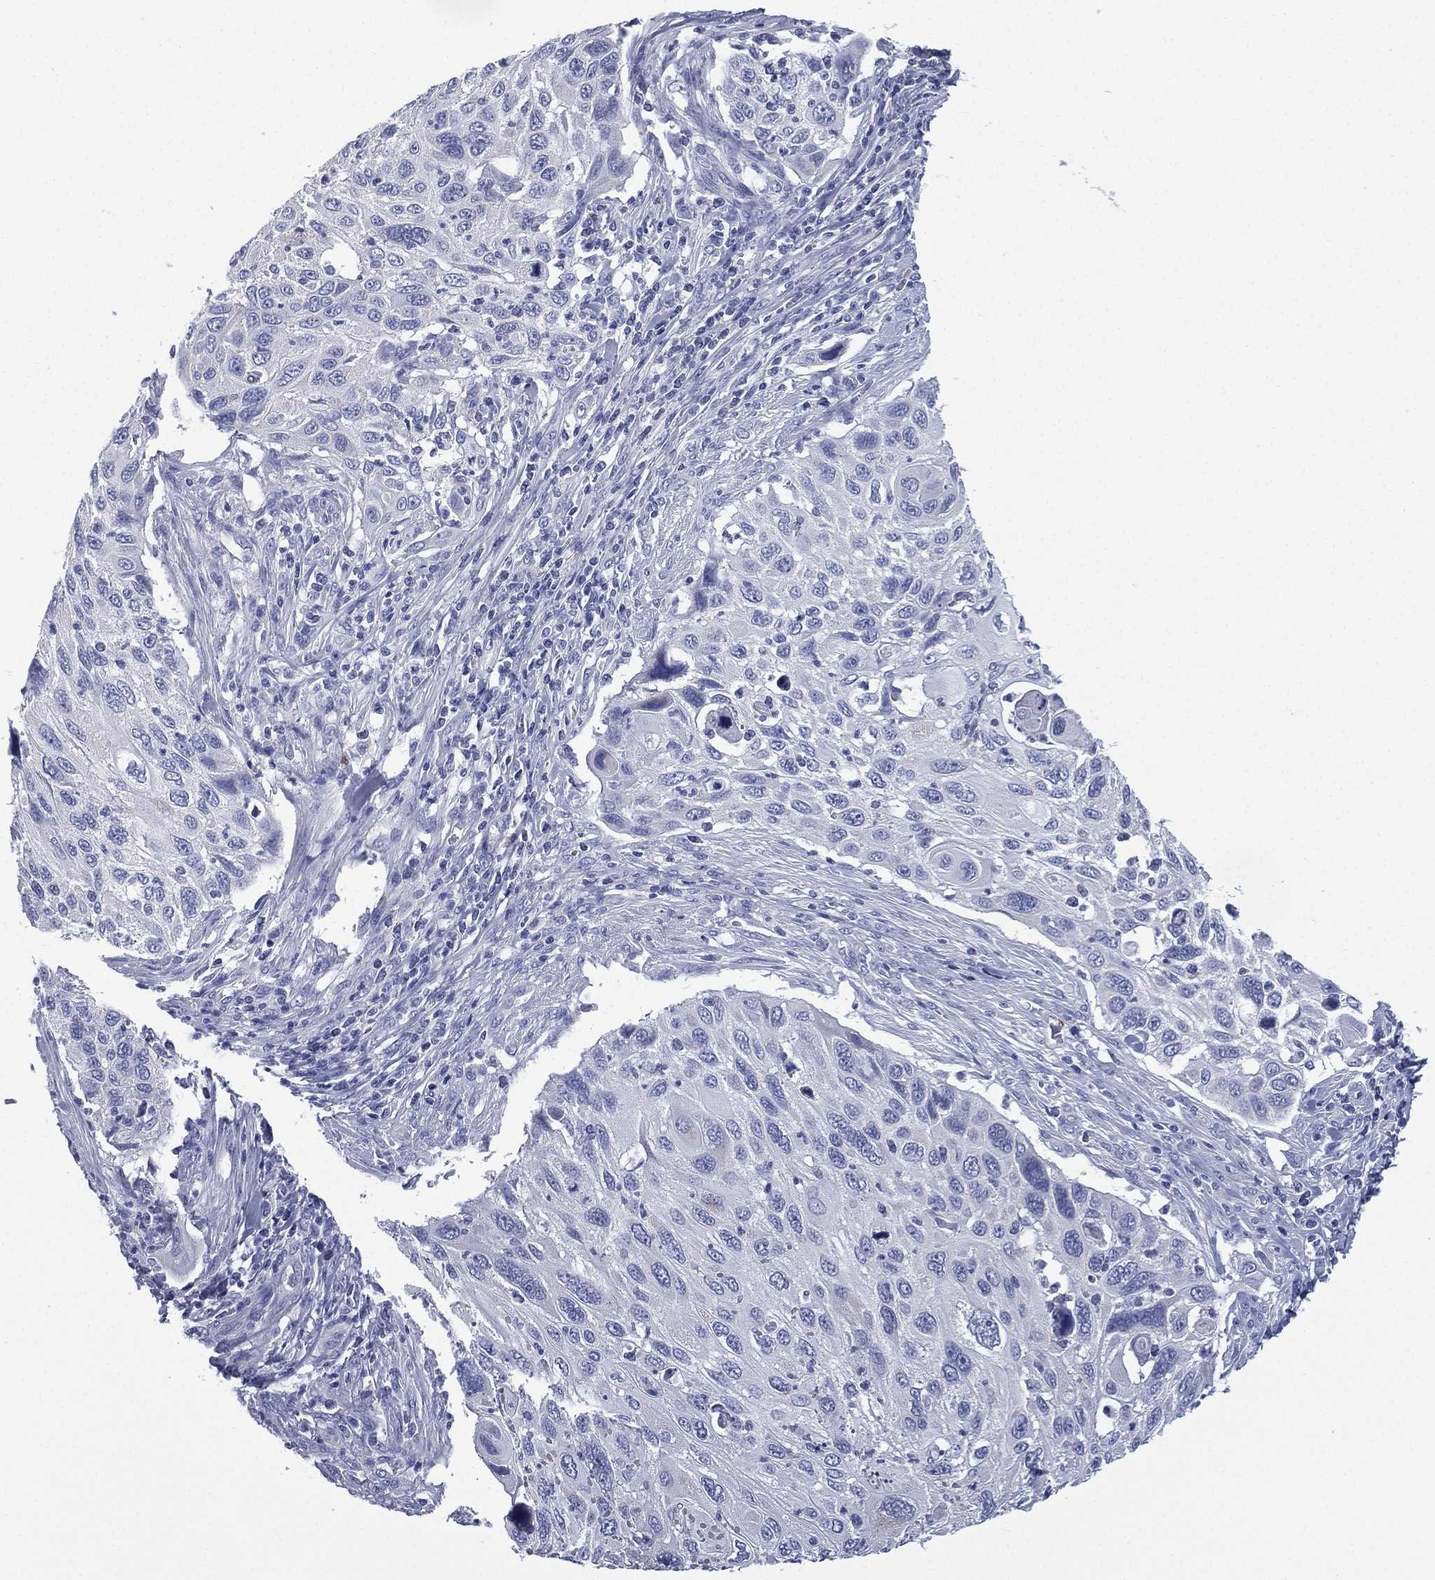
{"staining": {"intensity": "negative", "quantity": "none", "location": "none"}, "tissue": "cervical cancer", "cell_type": "Tumor cells", "image_type": "cancer", "snomed": [{"axis": "morphology", "description": "Squamous cell carcinoma, NOS"}, {"axis": "topography", "description": "Cervix"}], "caption": "This is an immunohistochemistry (IHC) histopathology image of squamous cell carcinoma (cervical). There is no positivity in tumor cells.", "gene": "FCER2", "patient": {"sex": "female", "age": 70}}